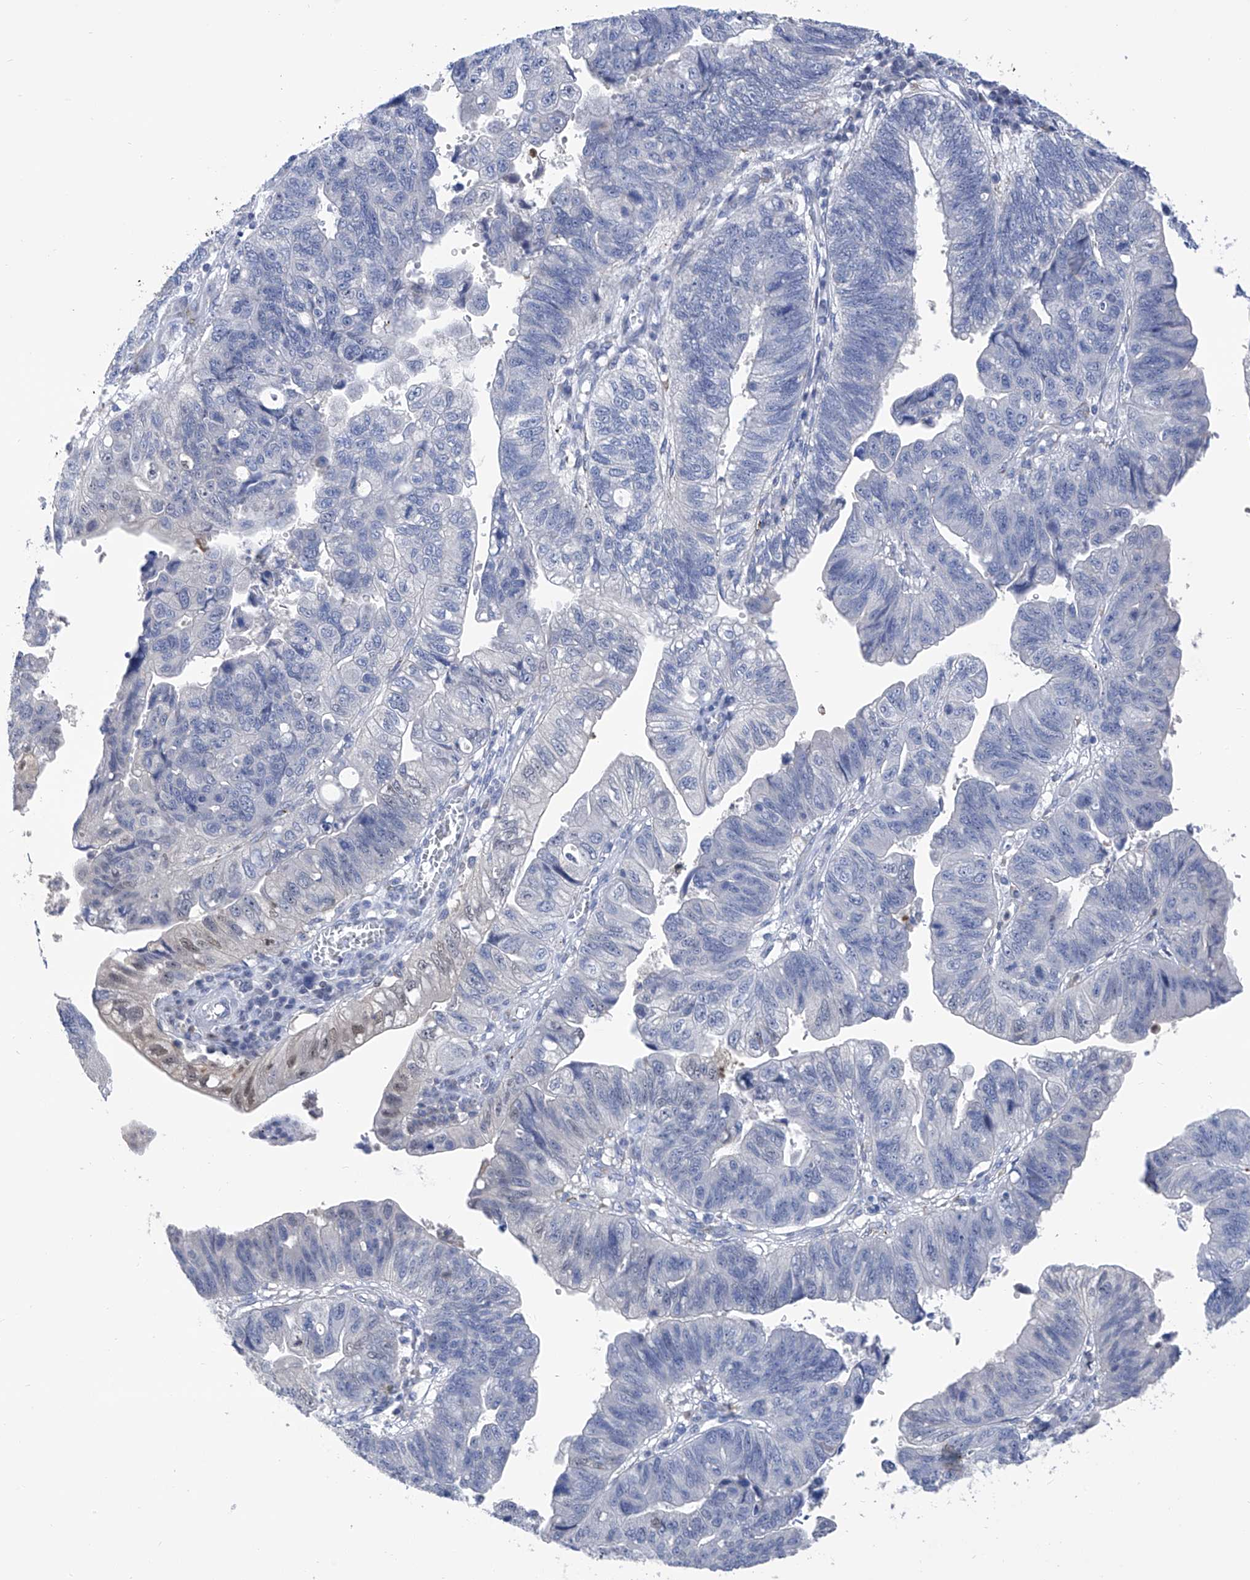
{"staining": {"intensity": "negative", "quantity": "none", "location": "none"}, "tissue": "stomach cancer", "cell_type": "Tumor cells", "image_type": "cancer", "snomed": [{"axis": "morphology", "description": "Adenocarcinoma, NOS"}, {"axis": "topography", "description": "Stomach"}], "caption": "Human stomach adenocarcinoma stained for a protein using IHC exhibits no positivity in tumor cells.", "gene": "PHF20", "patient": {"sex": "male", "age": 59}}